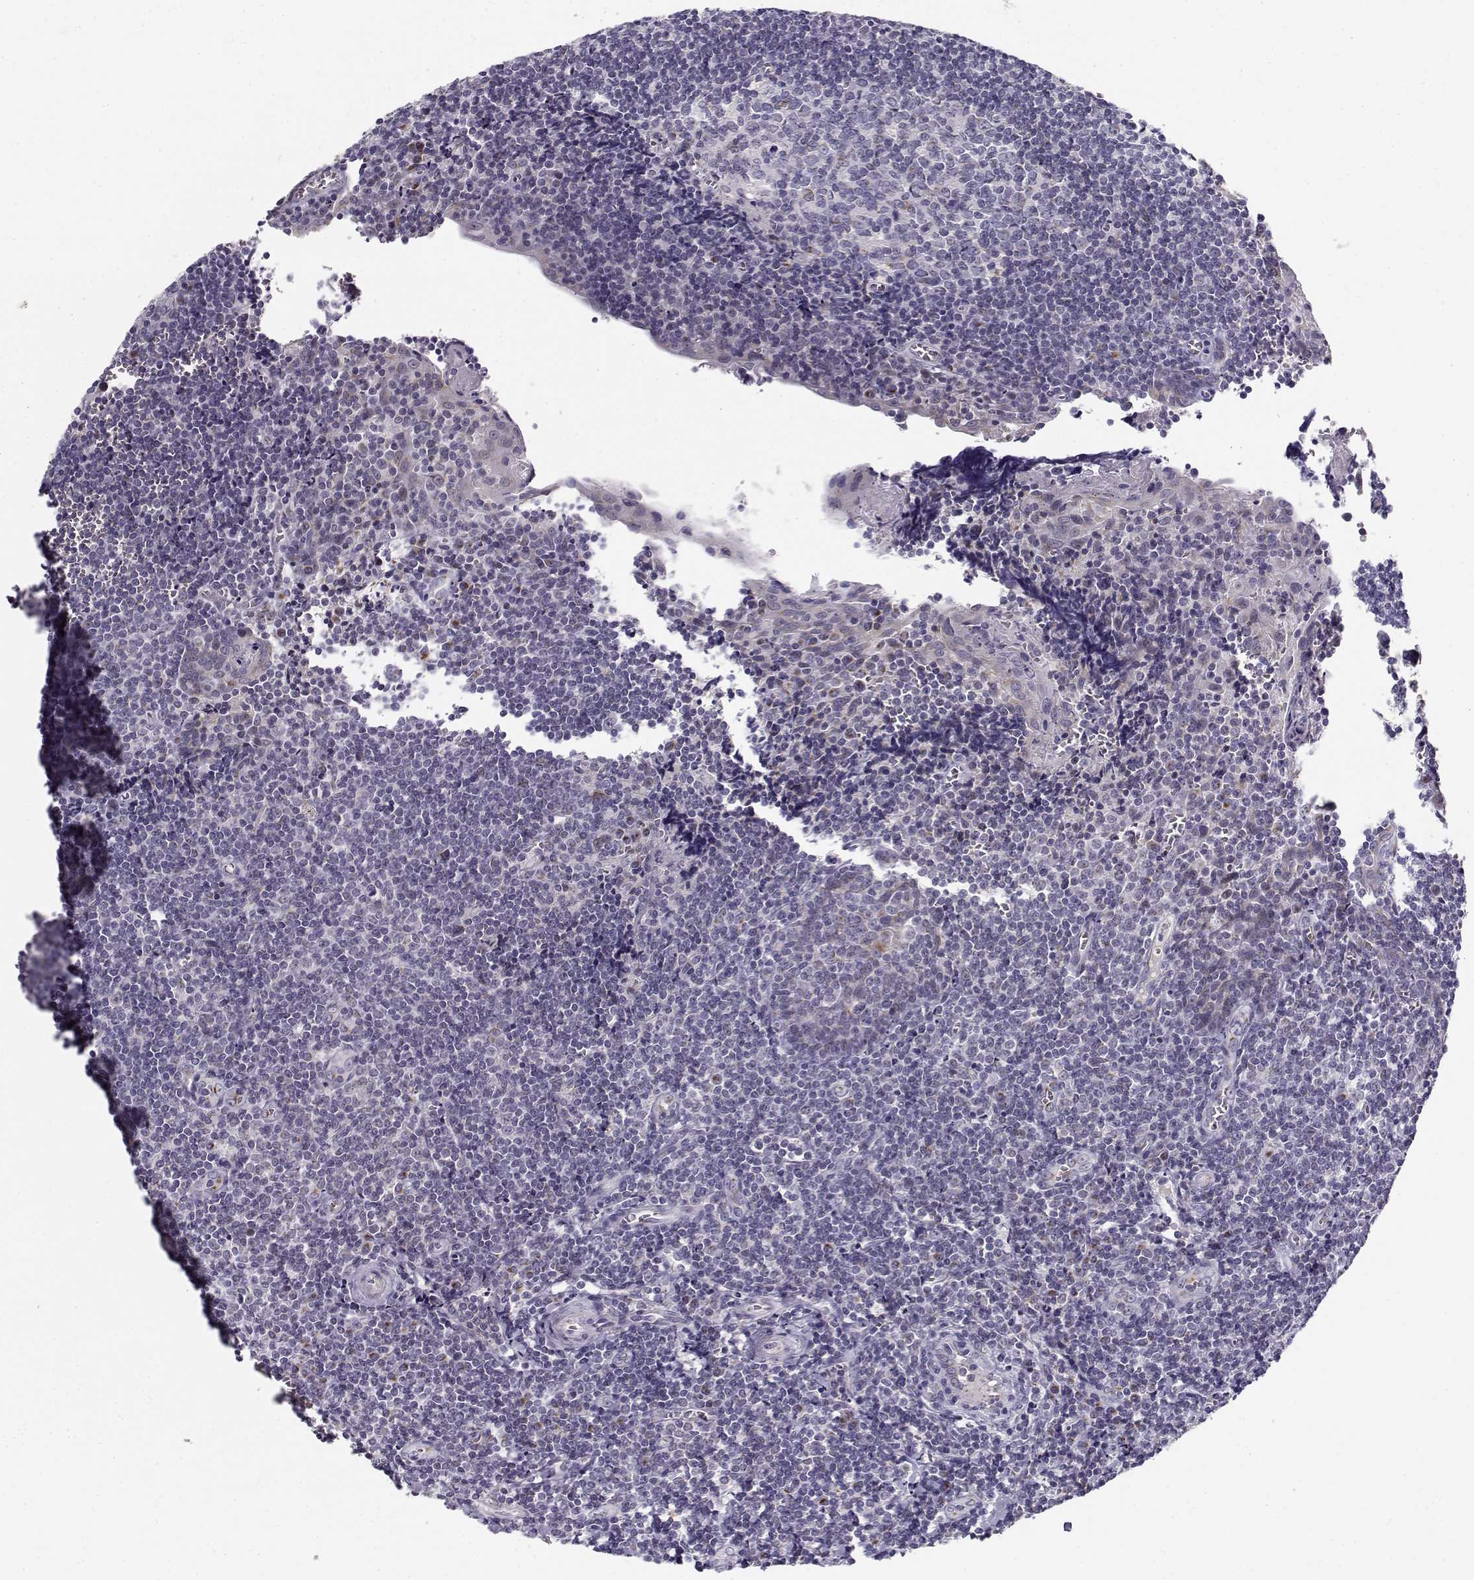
{"staining": {"intensity": "moderate", "quantity": "<25%", "location": "cytoplasmic/membranous"}, "tissue": "tonsil", "cell_type": "Germinal center cells", "image_type": "normal", "snomed": [{"axis": "morphology", "description": "Normal tissue, NOS"}, {"axis": "morphology", "description": "Inflammation, NOS"}, {"axis": "topography", "description": "Tonsil"}], "caption": "Immunohistochemistry of normal tonsil displays low levels of moderate cytoplasmic/membranous positivity in about <25% of germinal center cells.", "gene": "SLC4A5", "patient": {"sex": "female", "age": 31}}